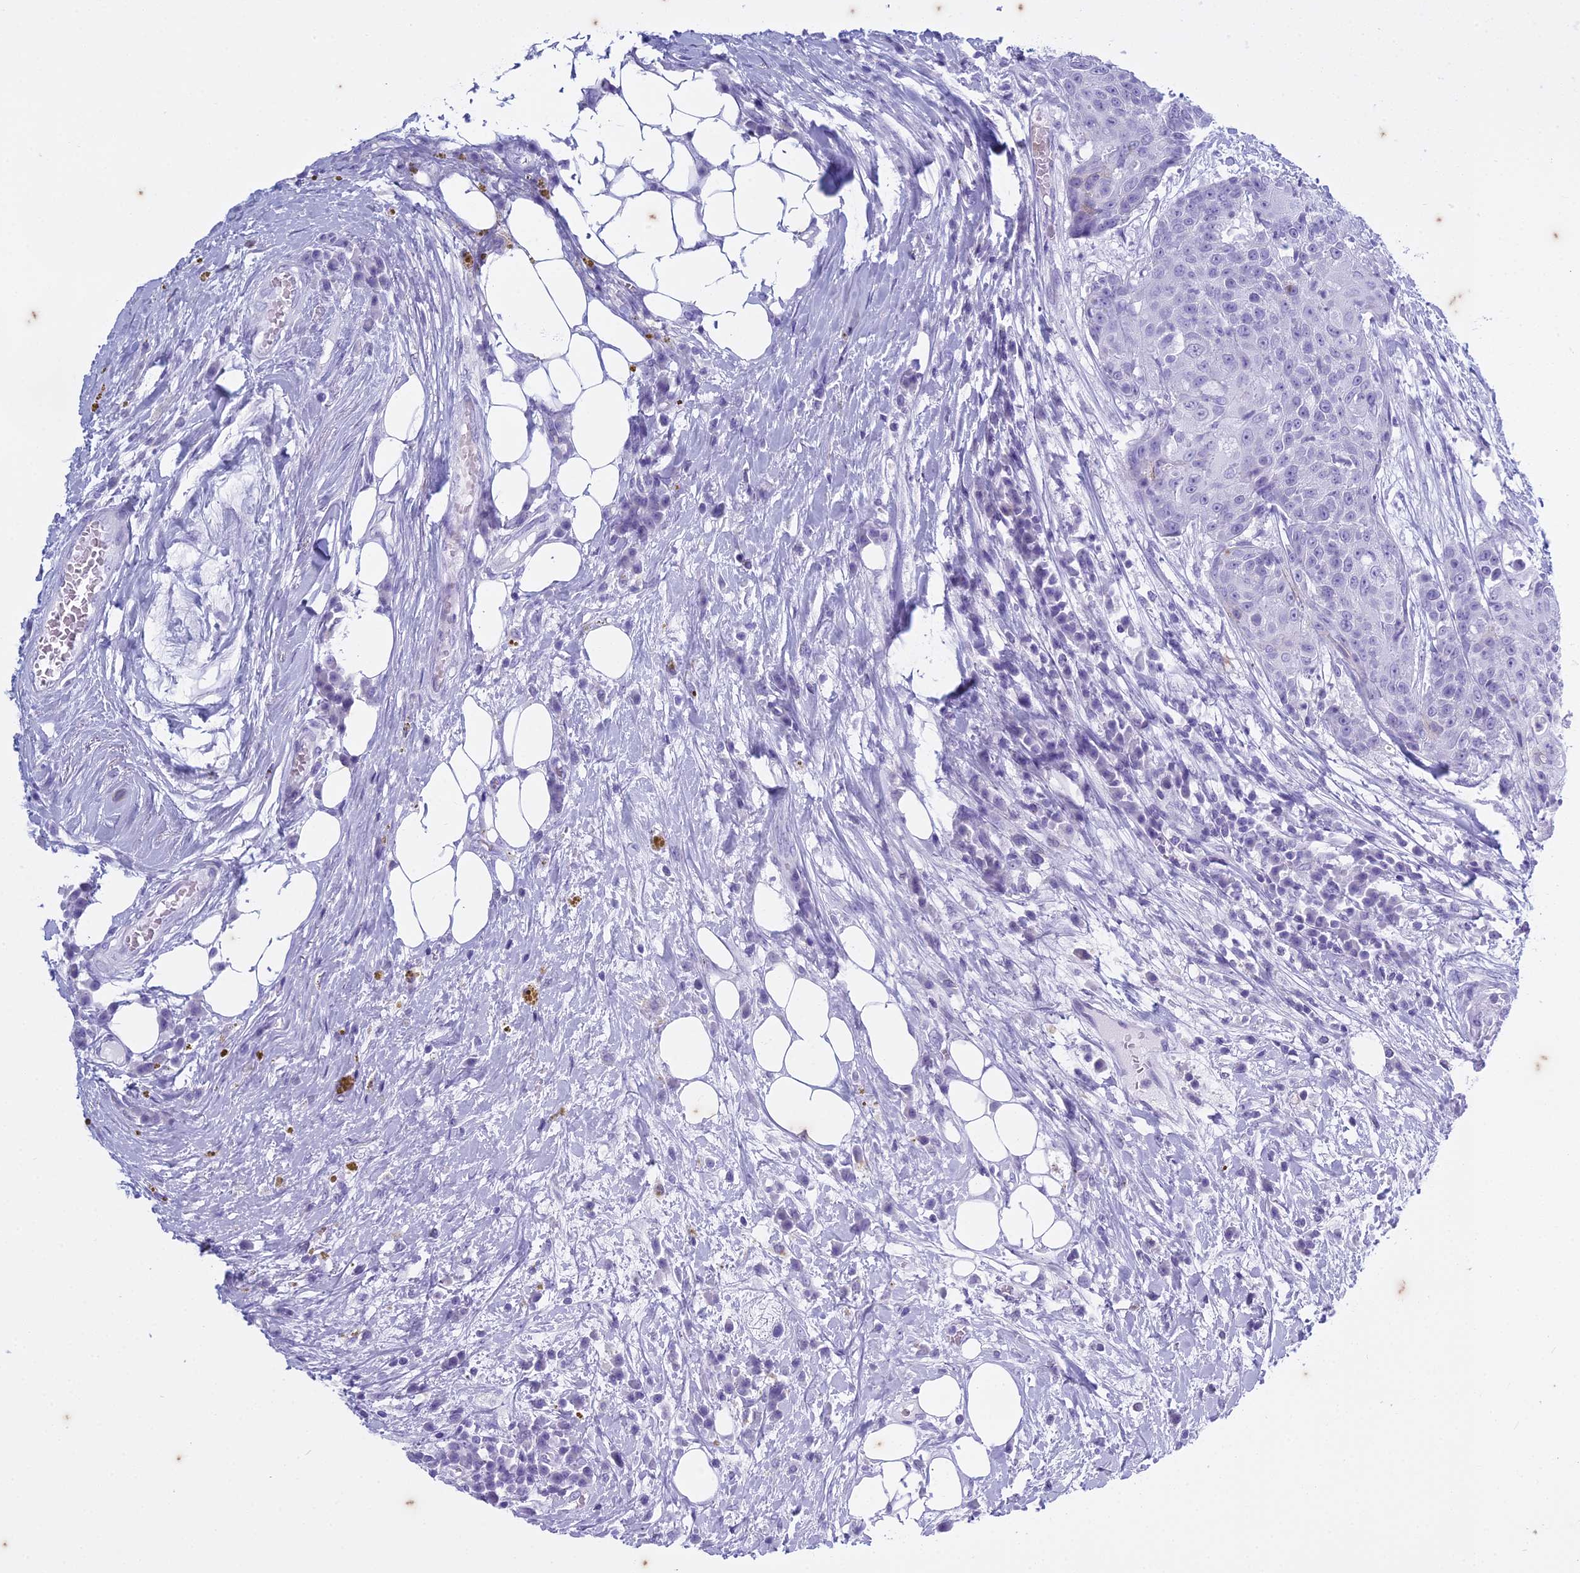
{"staining": {"intensity": "negative", "quantity": "none", "location": "none"}, "tissue": "urothelial cancer", "cell_type": "Tumor cells", "image_type": "cancer", "snomed": [{"axis": "morphology", "description": "Urothelial carcinoma, High grade"}, {"axis": "topography", "description": "Urinary bladder"}], "caption": "Immunohistochemical staining of high-grade urothelial carcinoma demonstrates no significant expression in tumor cells.", "gene": "HMGB4", "patient": {"sex": "female", "age": 63}}